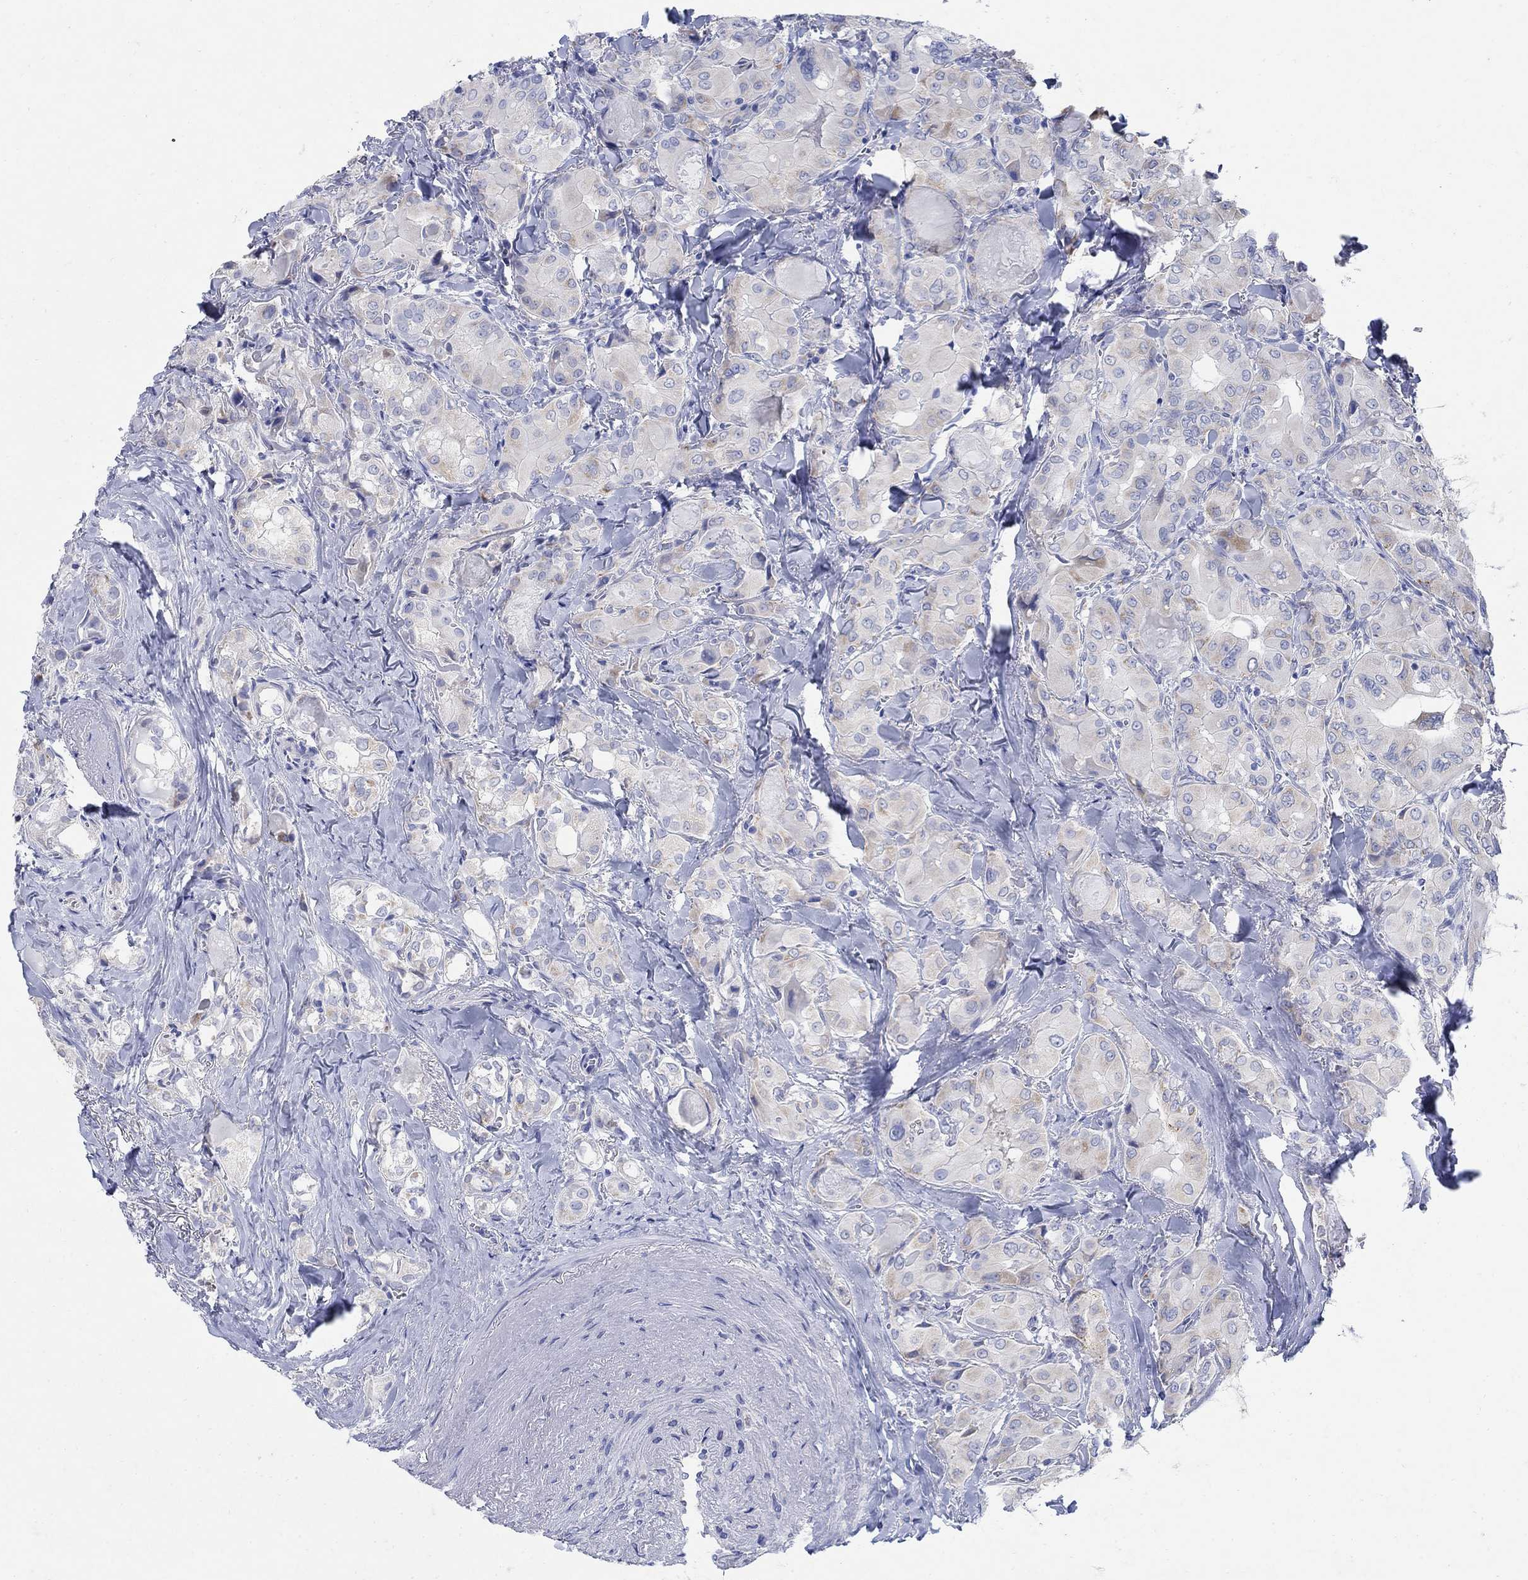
{"staining": {"intensity": "negative", "quantity": "none", "location": "none"}, "tissue": "thyroid cancer", "cell_type": "Tumor cells", "image_type": "cancer", "snomed": [{"axis": "morphology", "description": "Normal tissue, NOS"}, {"axis": "morphology", "description": "Papillary adenocarcinoma, NOS"}, {"axis": "topography", "description": "Thyroid gland"}], "caption": "This is a histopathology image of immunohistochemistry staining of papillary adenocarcinoma (thyroid), which shows no staining in tumor cells.", "gene": "ZDHHC14", "patient": {"sex": "female", "age": 66}}